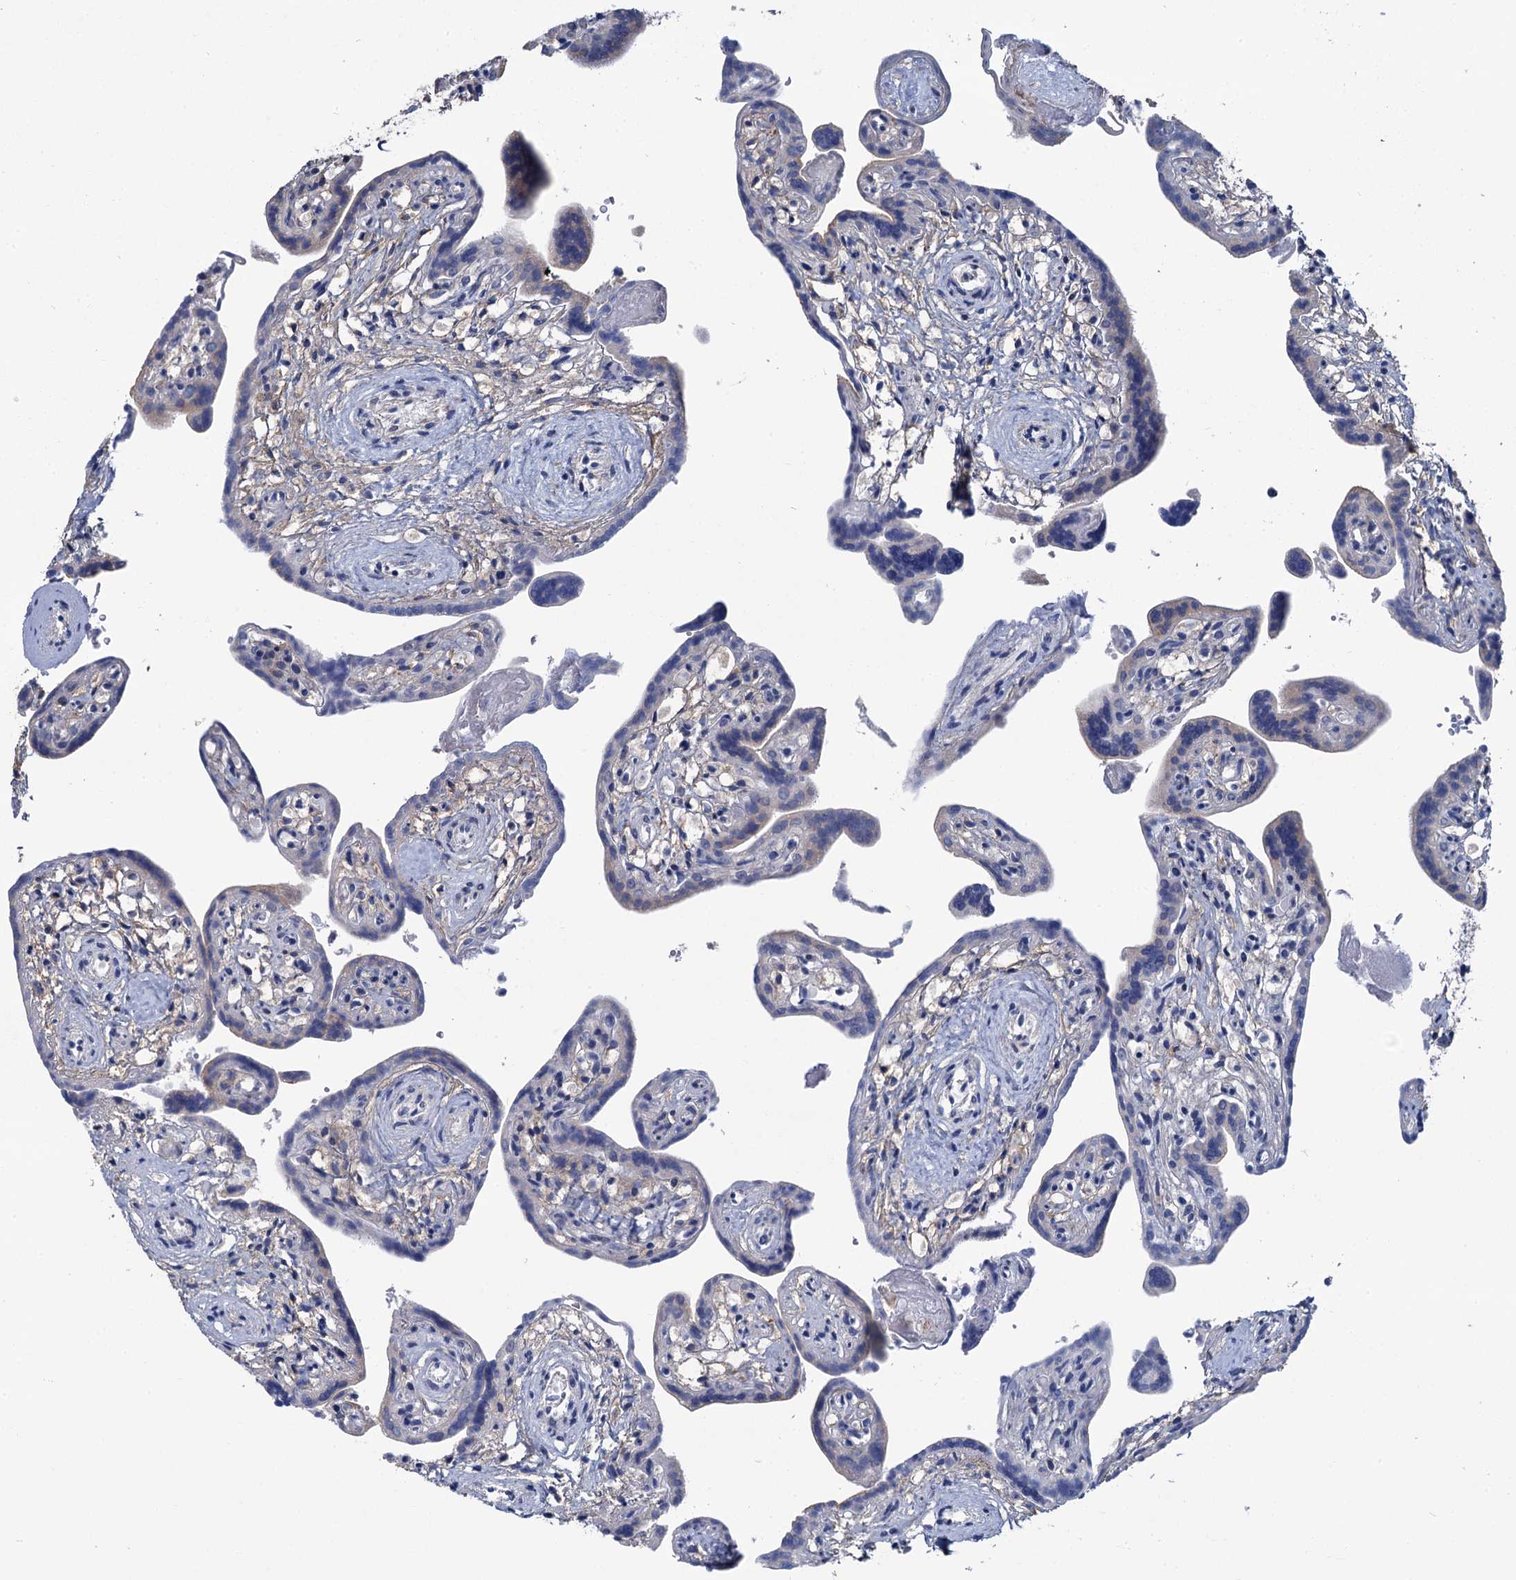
{"staining": {"intensity": "weak", "quantity": "<25%", "location": "cytoplasmic/membranous"}, "tissue": "placenta", "cell_type": "Trophoblastic cells", "image_type": "normal", "snomed": [{"axis": "morphology", "description": "Normal tissue, NOS"}, {"axis": "topography", "description": "Placenta"}], "caption": "This micrograph is of normal placenta stained with immunohistochemistry (IHC) to label a protein in brown with the nuclei are counter-stained blue. There is no expression in trophoblastic cells. (Brightfield microscopy of DAB IHC at high magnification).", "gene": "MIOX", "patient": {"sex": "female", "age": 37}}